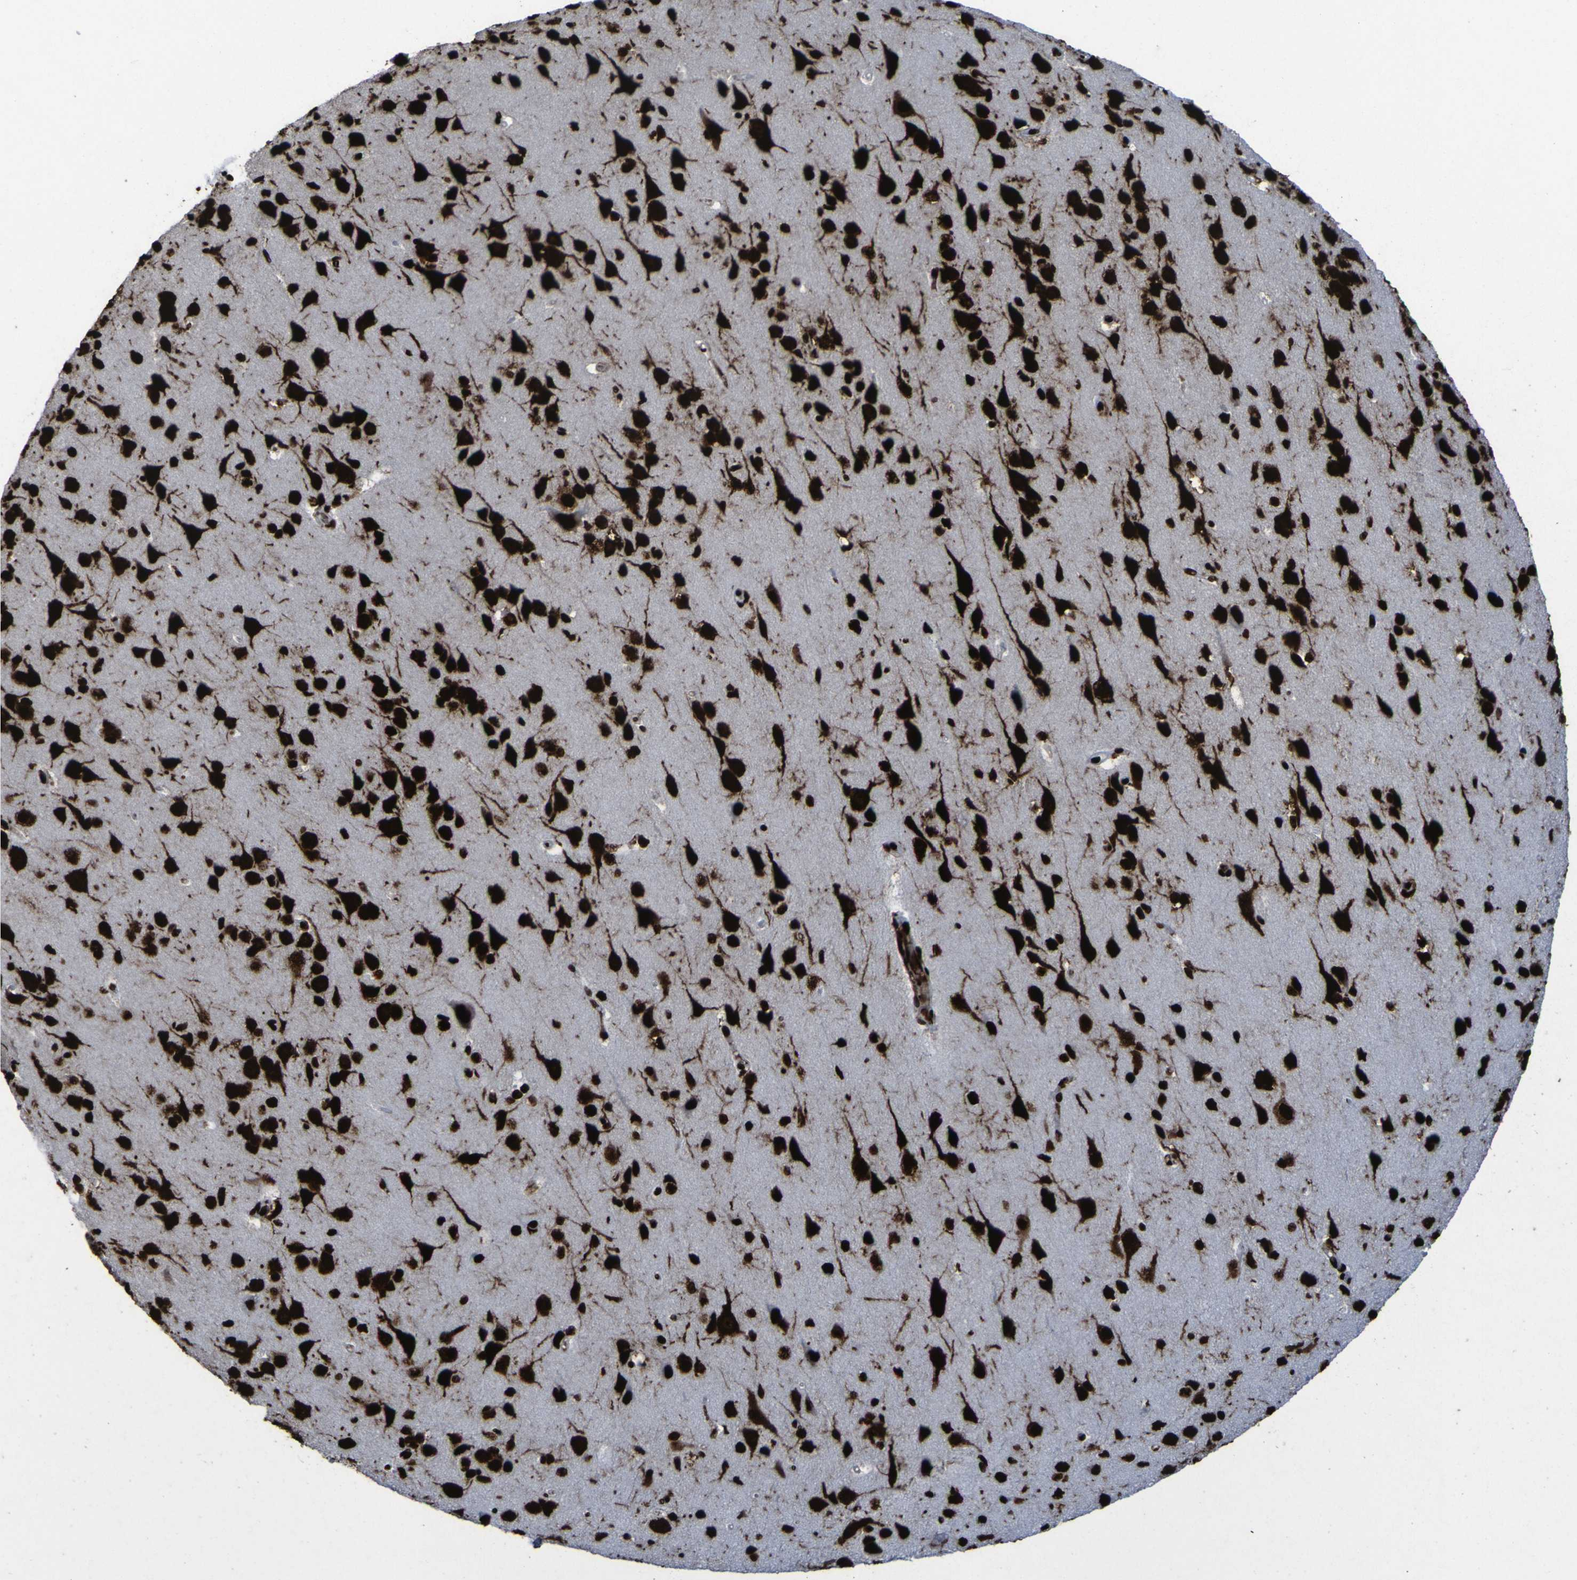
{"staining": {"intensity": "strong", "quantity": ">75%", "location": "nuclear"}, "tissue": "cerebral cortex", "cell_type": "Endothelial cells", "image_type": "normal", "snomed": [{"axis": "morphology", "description": "Normal tissue, NOS"}, {"axis": "morphology", "description": "Developmental malformation"}, {"axis": "topography", "description": "Cerebral cortex"}], "caption": "Cerebral cortex stained for a protein displays strong nuclear positivity in endothelial cells. Immunohistochemistry (ihc) stains the protein in brown and the nuclei are stained blue.", "gene": "NPM1", "patient": {"sex": "female", "age": 30}}